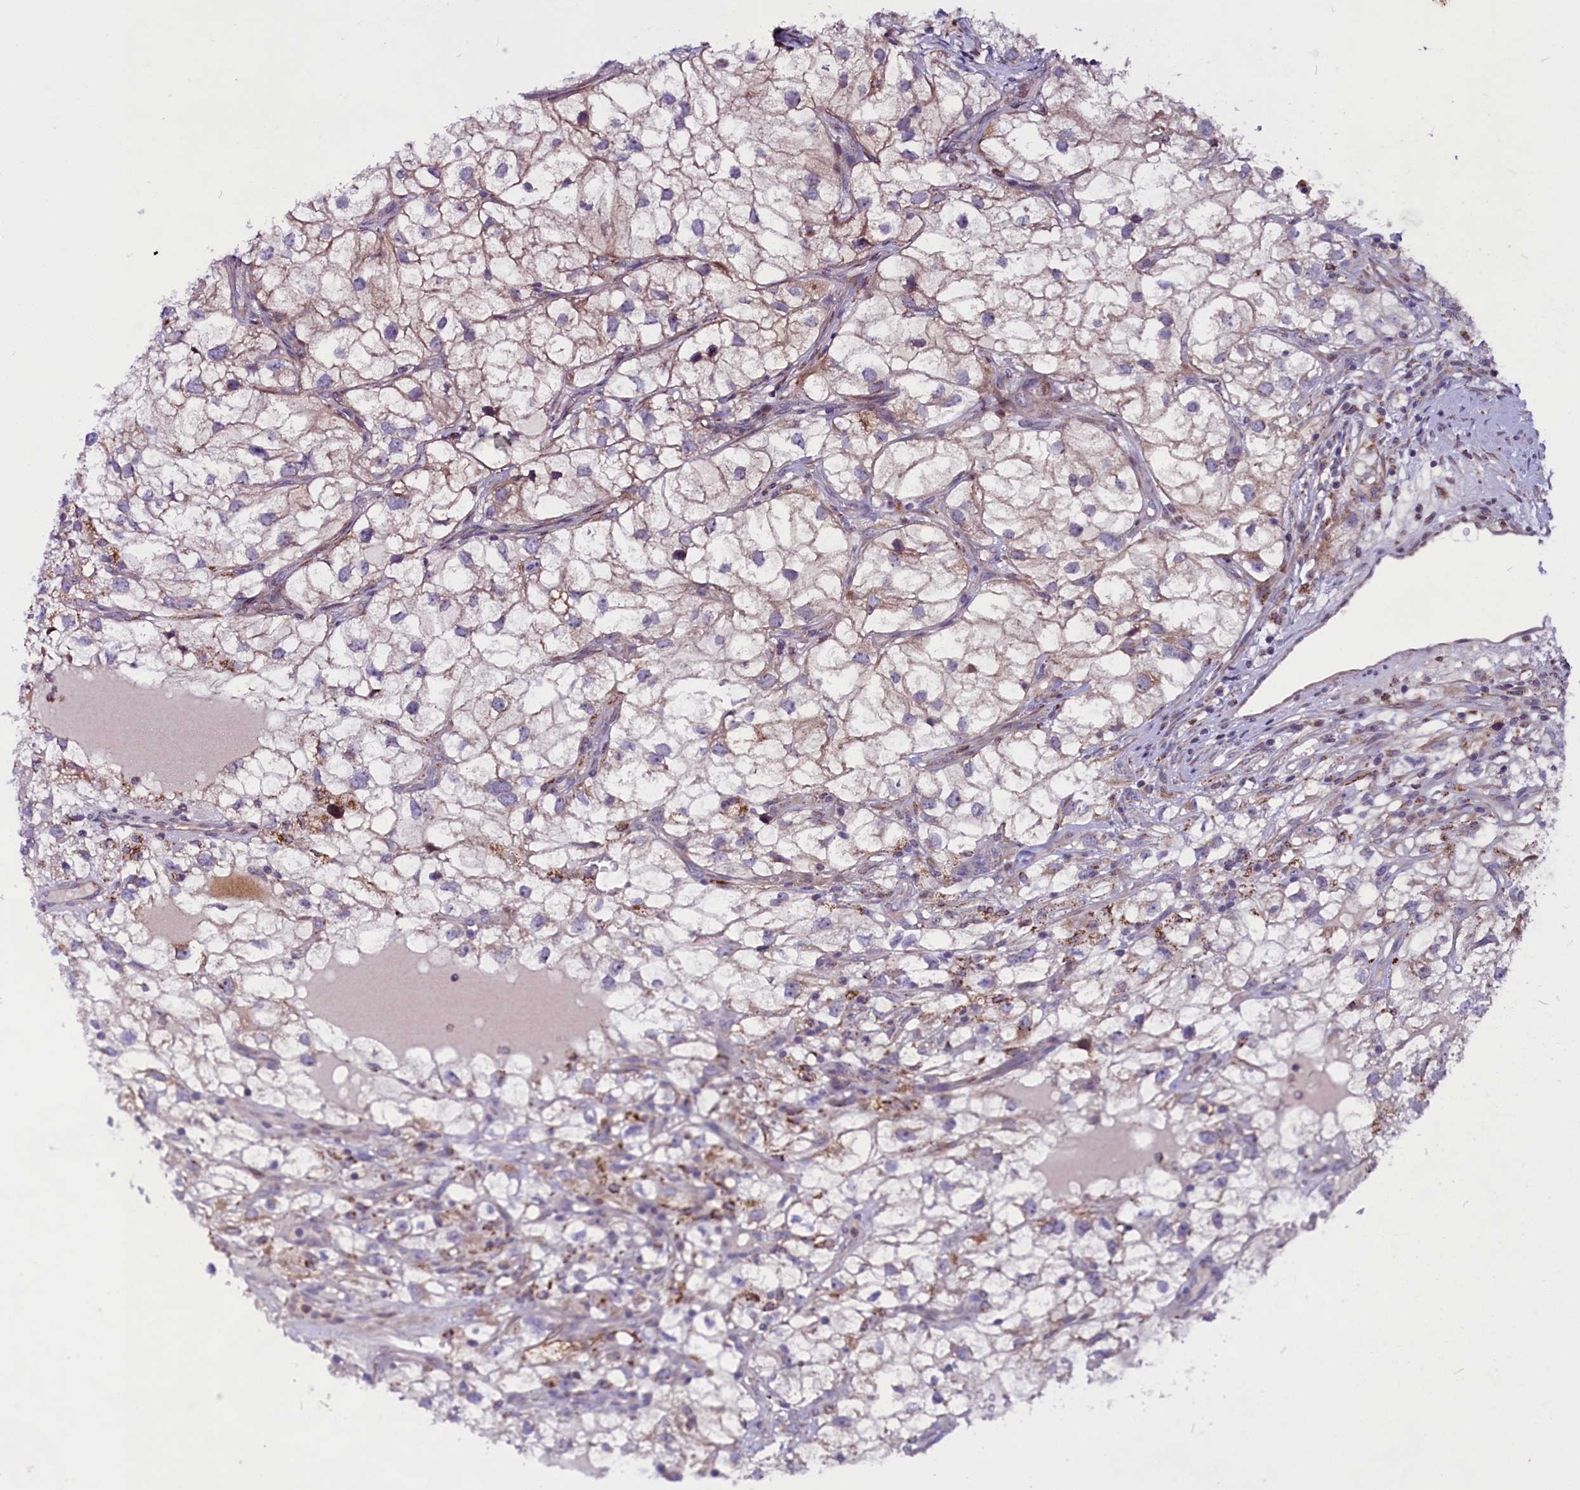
{"staining": {"intensity": "weak", "quantity": "<25%", "location": "cytoplasmic/membranous"}, "tissue": "renal cancer", "cell_type": "Tumor cells", "image_type": "cancer", "snomed": [{"axis": "morphology", "description": "Adenocarcinoma, NOS"}, {"axis": "topography", "description": "Kidney"}], "caption": "The image reveals no significant staining in tumor cells of adenocarcinoma (renal). (DAB immunohistochemistry with hematoxylin counter stain).", "gene": "MIEF2", "patient": {"sex": "male", "age": 59}}